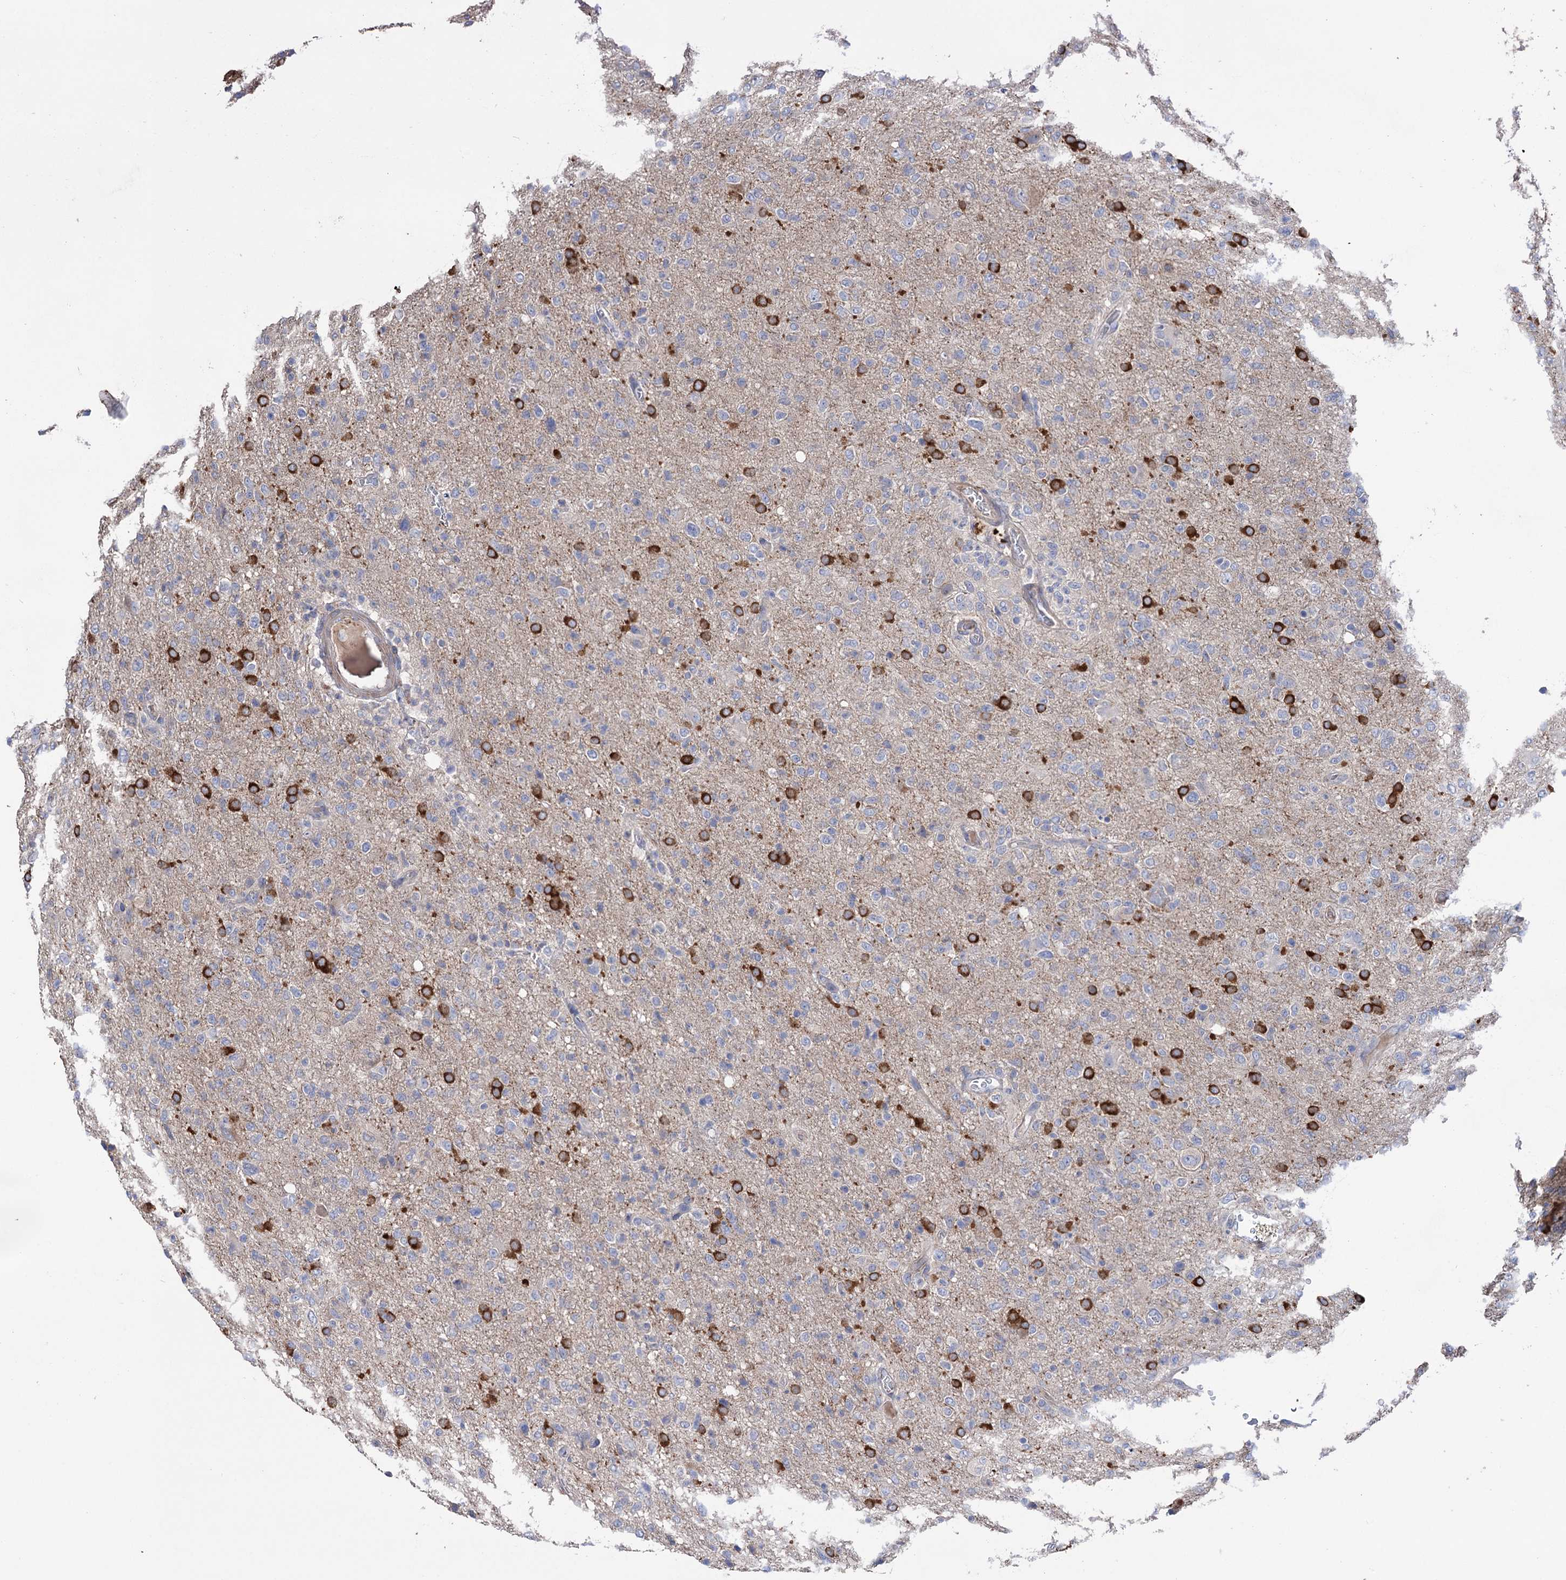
{"staining": {"intensity": "strong", "quantity": "25%-75%", "location": "cytoplasmic/membranous"}, "tissue": "glioma", "cell_type": "Tumor cells", "image_type": "cancer", "snomed": [{"axis": "morphology", "description": "Glioma, malignant, High grade"}, {"axis": "topography", "description": "Brain"}], "caption": "Immunohistochemical staining of glioma displays strong cytoplasmic/membranous protein staining in approximately 25%-75% of tumor cells. The protein is stained brown, and the nuclei are stained in blue (DAB (3,3'-diaminobenzidine) IHC with brightfield microscopy, high magnification).", "gene": "BBS4", "patient": {"sex": "female", "age": 57}}